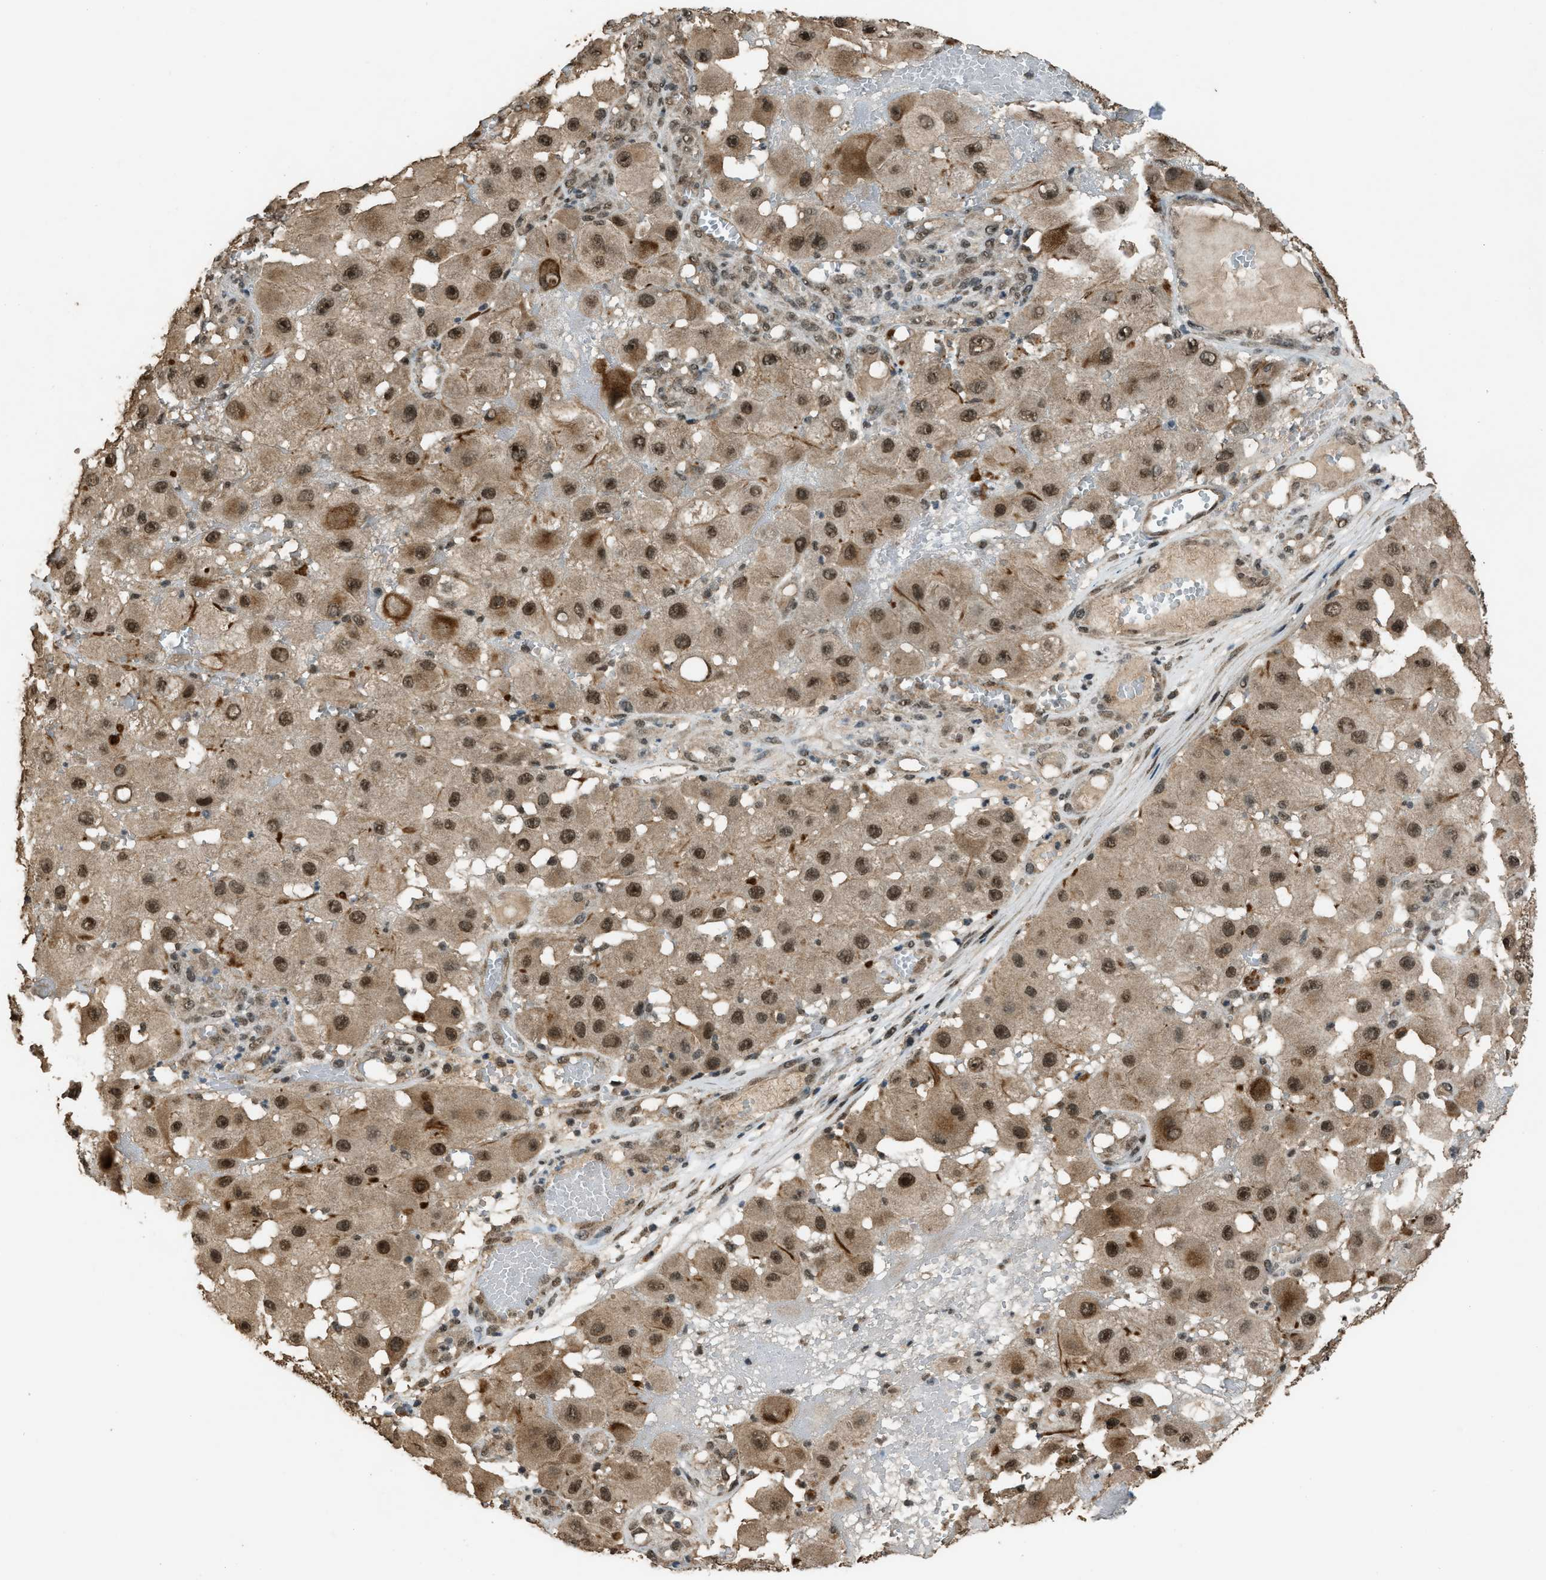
{"staining": {"intensity": "moderate", "quantity": ">75%", "location": "cytoplasmic/membranous,nuclear"}, "tissue": "melanoma", "cell_type": "Tumor cells", "image_type": "cancer", "snomed": [{"axis": "morphology", "description": "Malignant melanoma, NOS"}, {"axis": "topography", "description": "Skin"}], "caption": "A medium amount of moderate cytoplasmic/membranous and nuclear positivity is appreciated in approximately >75% of tumor cells in malignant melanoma tissue.", "gene": "SERTAD2", "patient": {"sex": "female", "age": 81}}